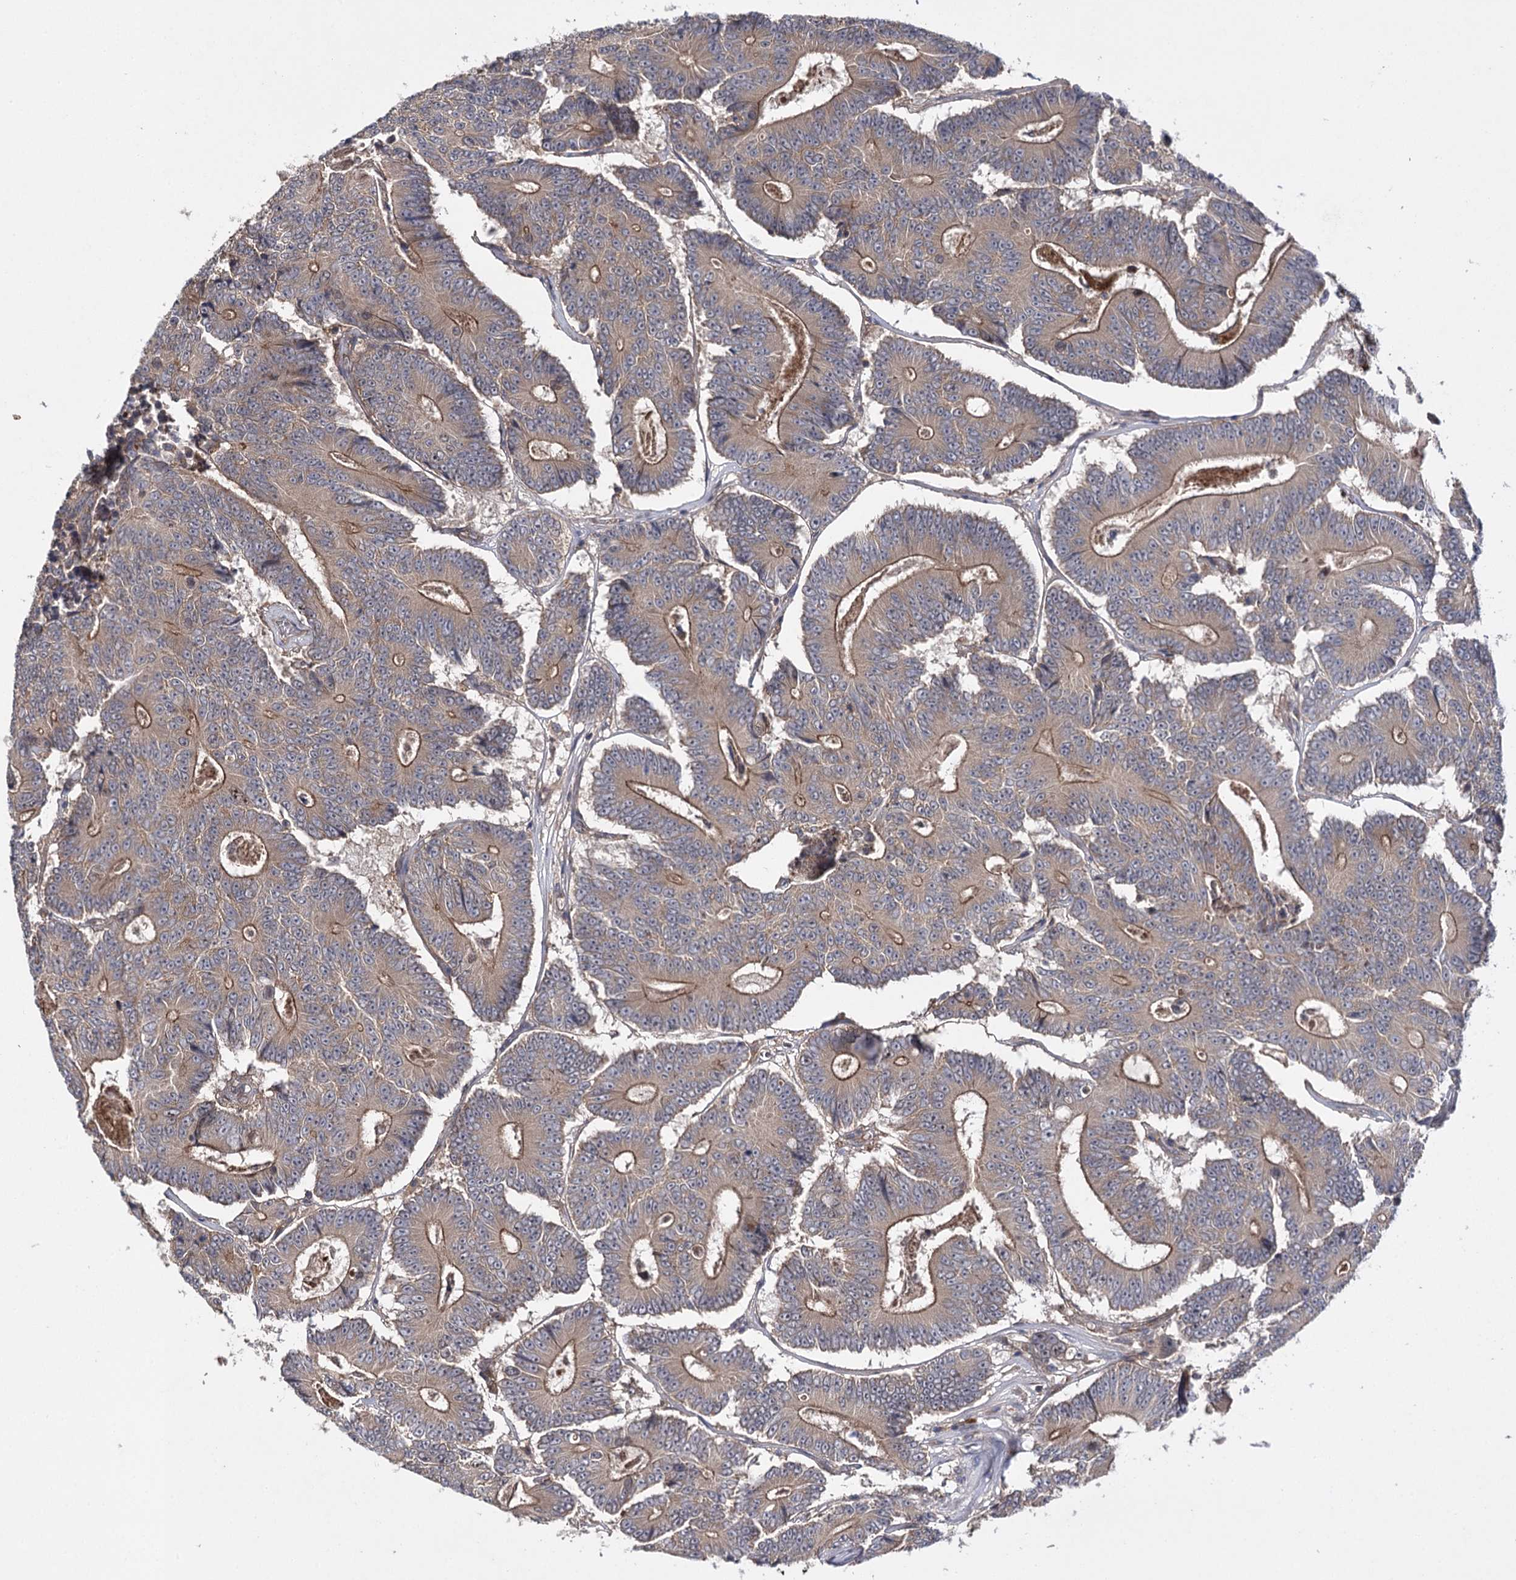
{"staining": {"intensity": "moderate", "quantity": "25%-75%", "location": "cytoplasmic/membranous"}, "tissue": "colorectal cancer", "cell_type": "Tumor cells", "image_type": "cancer", "snomed": [{"axis": "morphology", "description": "Adenocarcinoma, NOS"}, {"axis": "topography", "description": "Colon"}], "caption": "About 25%-75% of tumor cells in human colorectal adenocarcinoma display moderate cytoplasmic/membranous protein expression as visualized by brown immunohistochemical staining.", "gene": "BCR", "patient": {"sex": "male", "age": 83}}